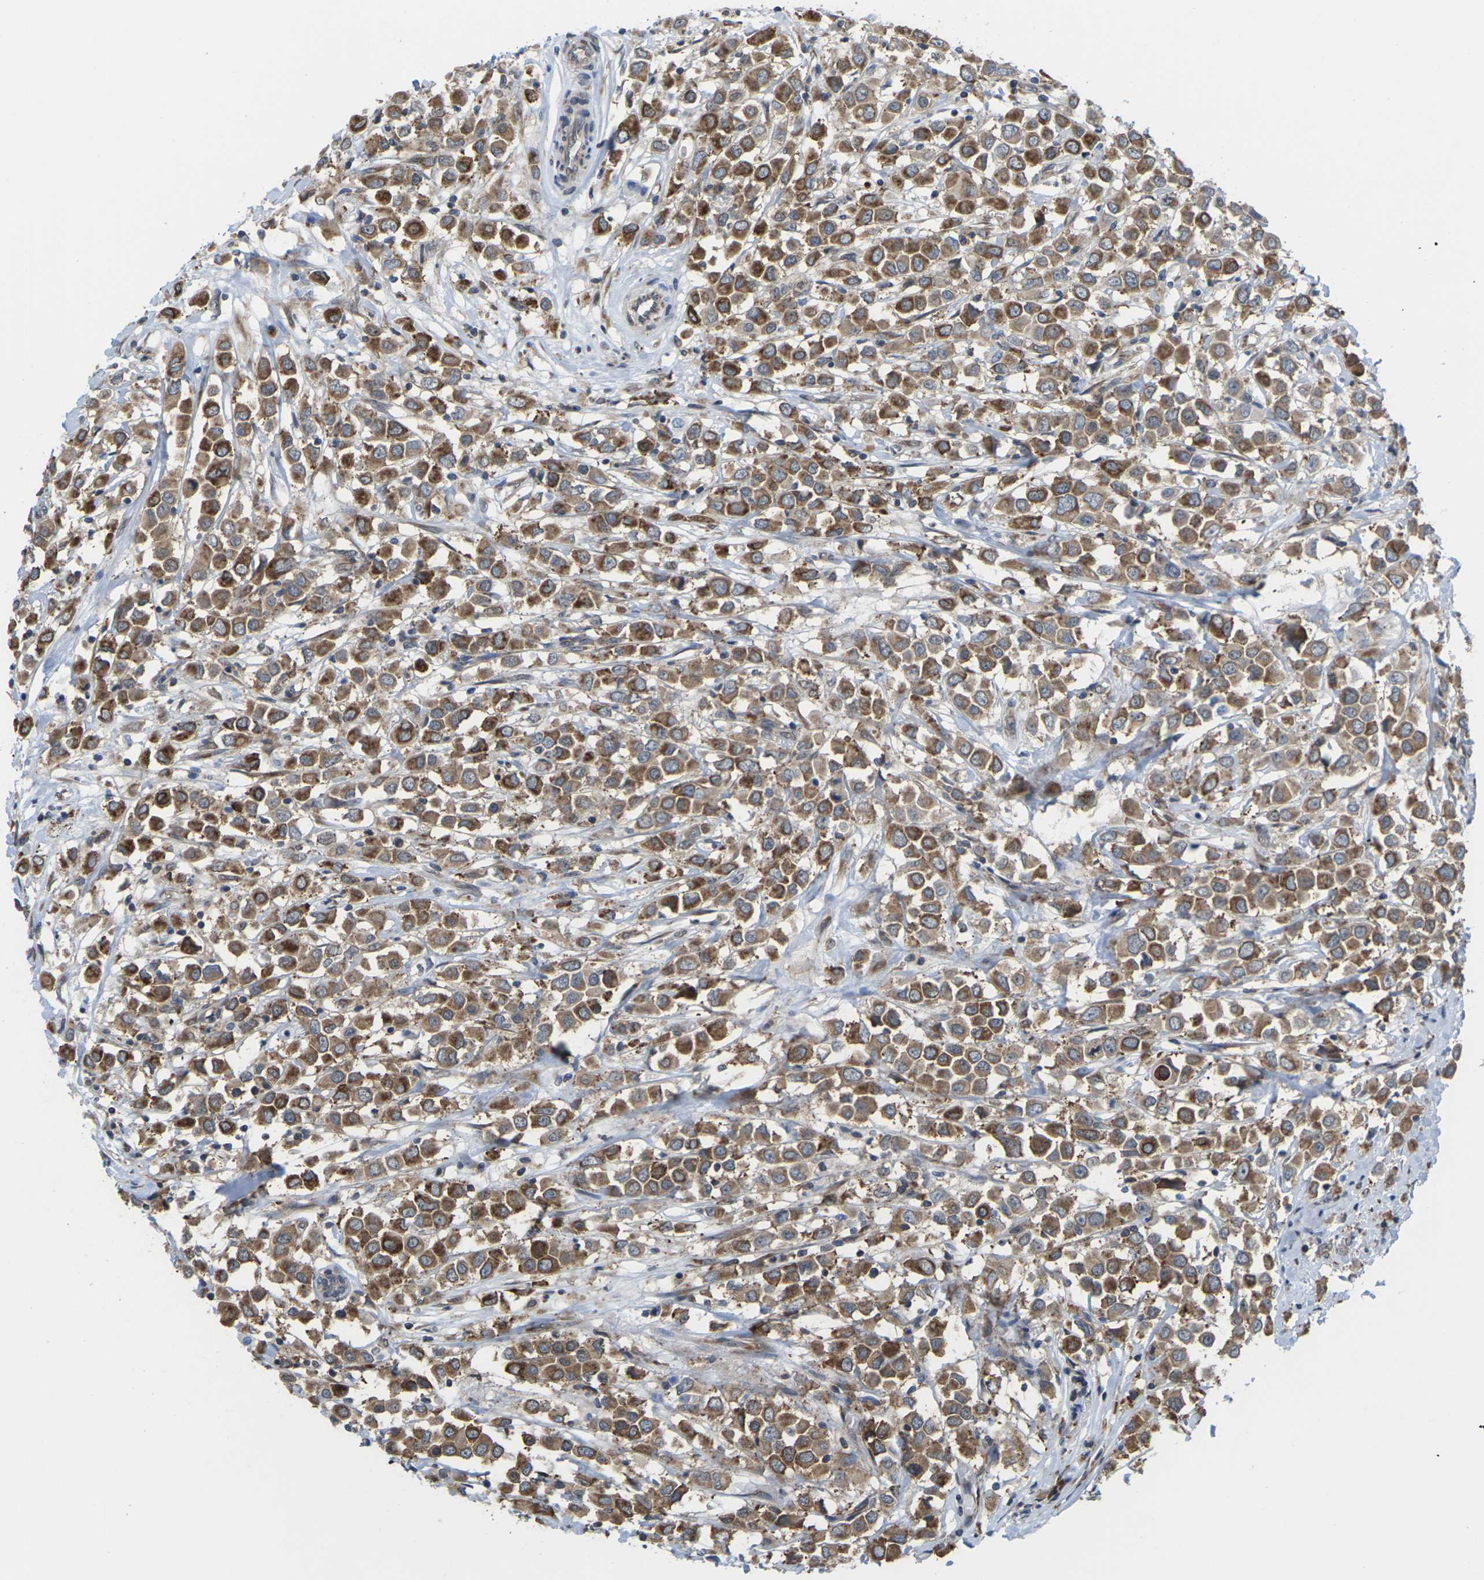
{"staining": {"intensity": "moderate", "quantity": ">75%", "location": "cytoplasmic/membranous"}, "tissue": "breast cancer", "cell_type": "Tumor cells", "image_type": "cancer", "snomed": [{"axis": "morphology", "description": "Duct carcinoma"}, {"axis": "topography", "description": "Breast"}], "caption": "IHC image of neoplastic tissue: human infiltrating ductal carcinoma (breast) stained using IHC shows medium levels of moderate protein expression localized specifically in the cytoplasmic/membranous of tumor cells, appearing as a cytoplasmic/membranous brown color.", "gene": "PDZK1IP1", "patient": {"sex": "female", "age": 61}}